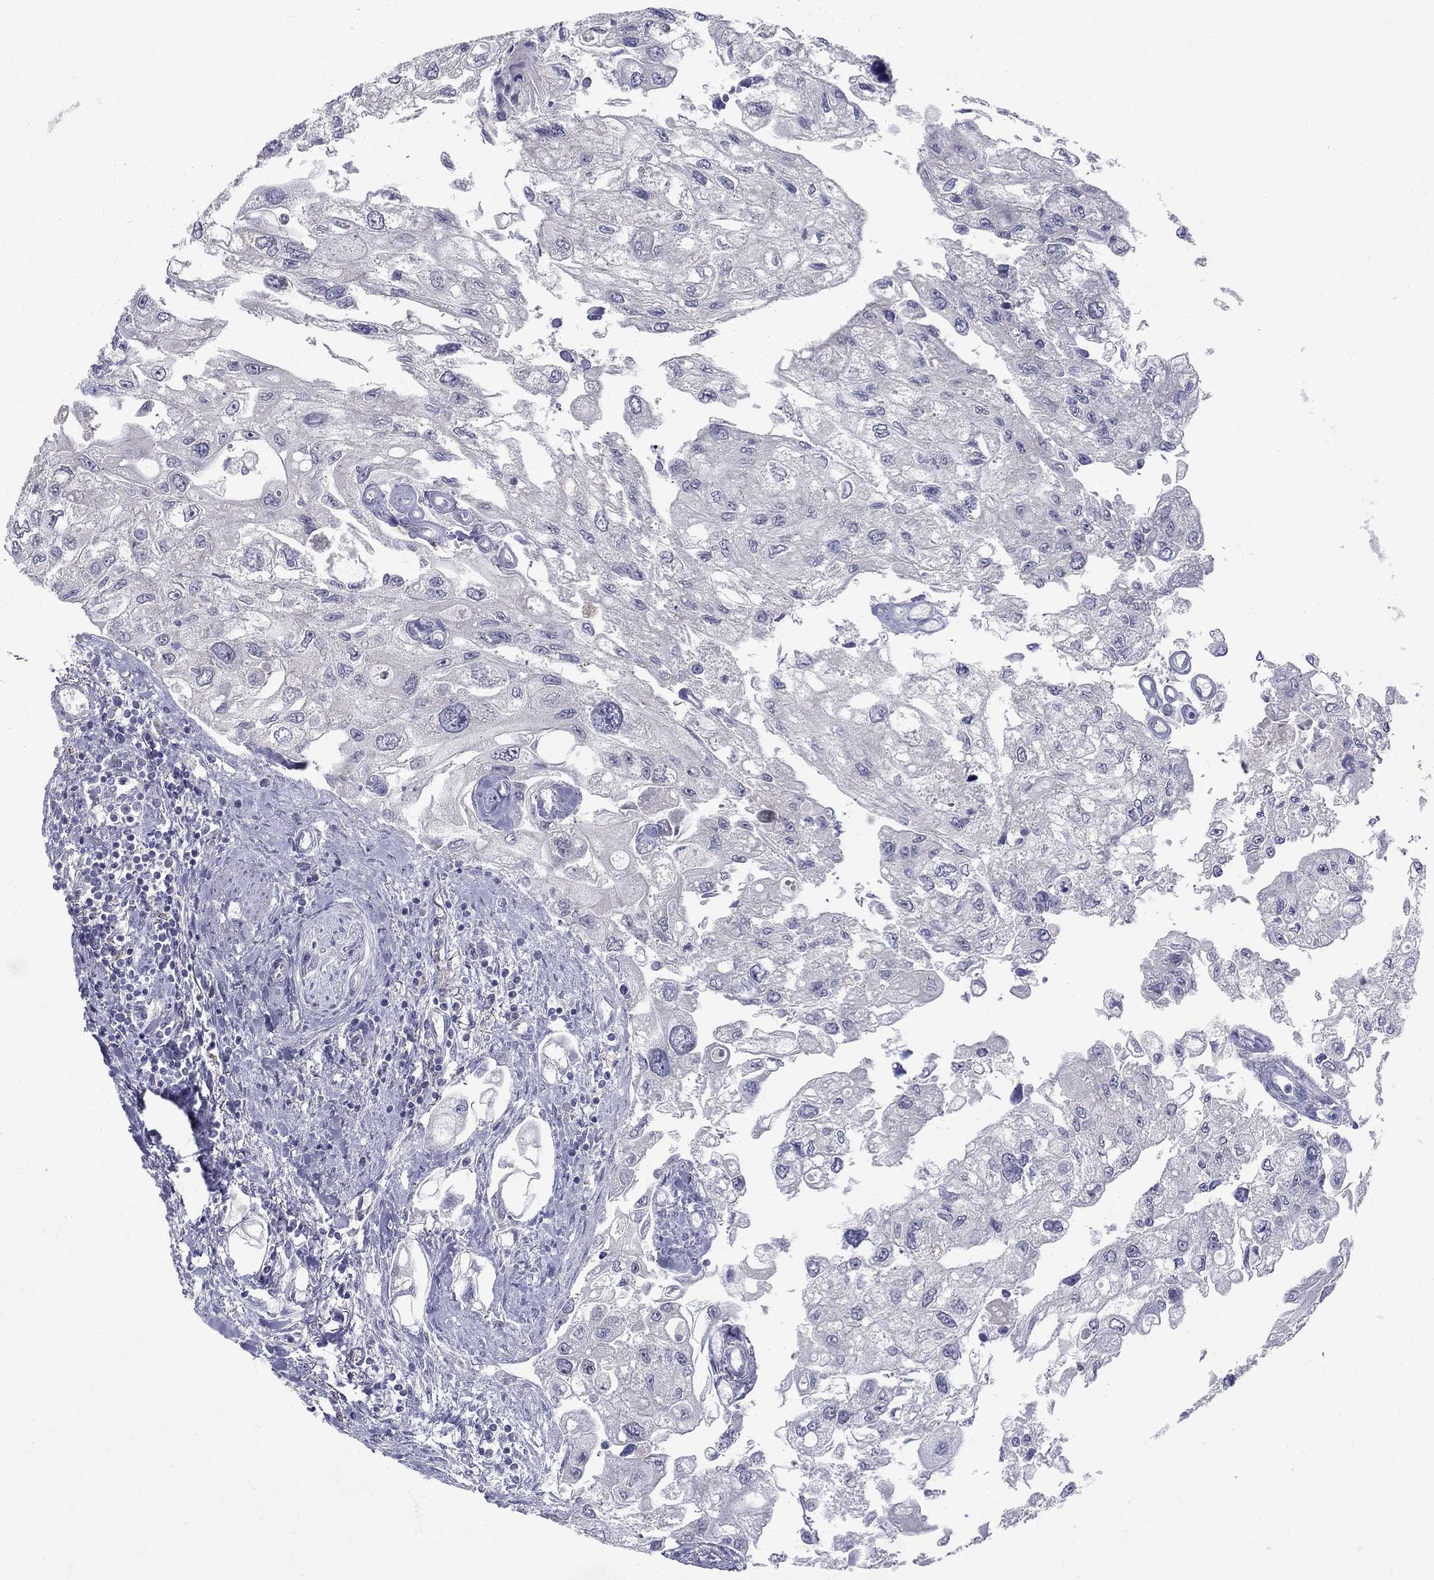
{"staining": {"intensity": "negative", "quantity": "none", "location": "none"}, "tissue": "urothelial cancer", "cell_type": "Tumor cells", "image_type": "cancer", "snomed": [{"axis": "morphology", "description": "Urothelial carcinoma, High grade"}, {"axis": "topography", "description": "Urinary bladder"}], "caption": "The immunohistochemistry image has no significant expression in tumor cells of high-grade urothelial carcinoma tissue.", "gene": "TP53TG5", "patient": {"sex": "male", "age": 59}}